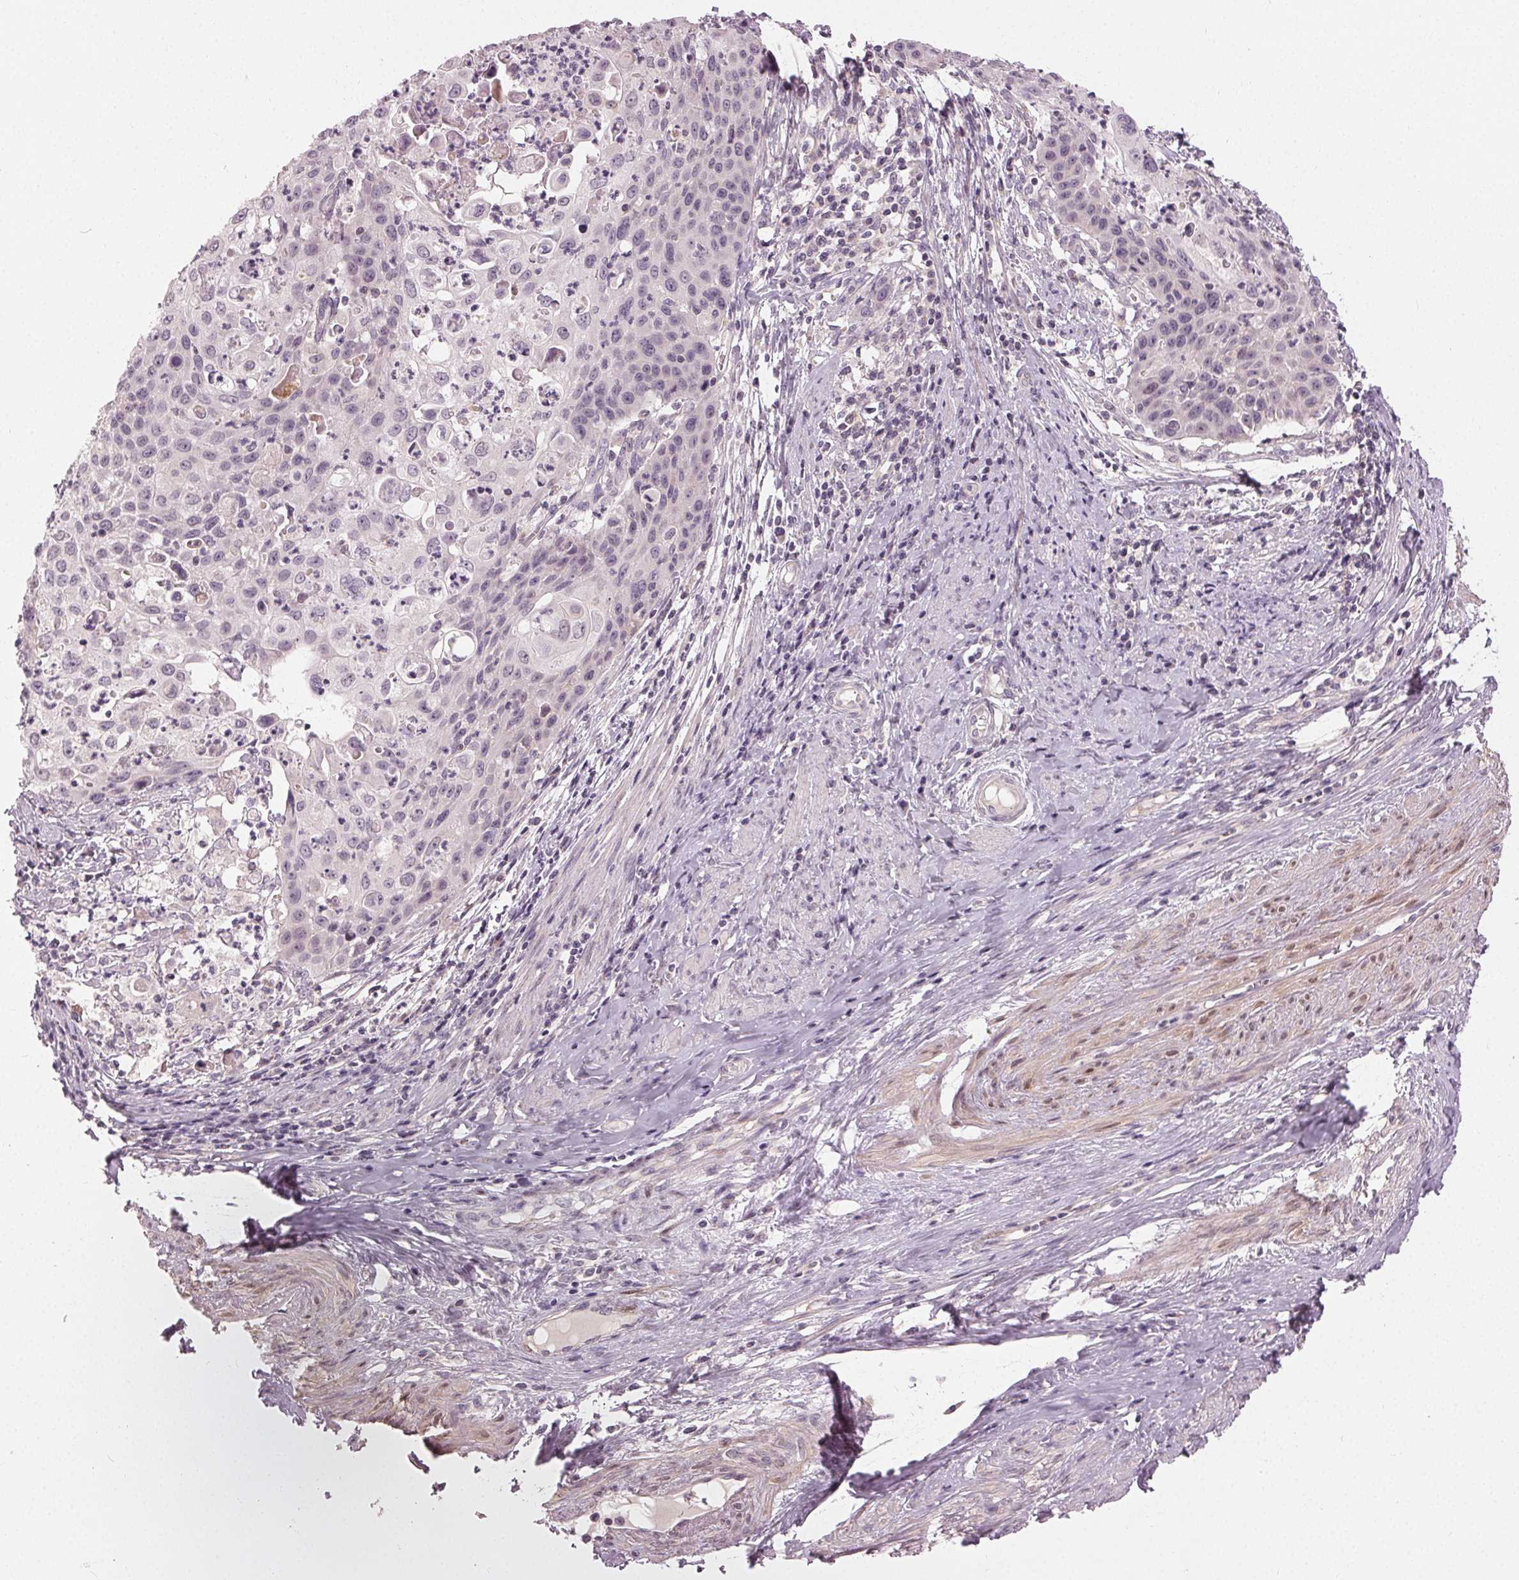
{"staining": {"intensity": "negative", "quantity": "none", "location": "none"}, "tissue": "cervical cancer", "cell_type": "Tumor cells", "image_type": "cancer", "snomed": [{"axis": "morphology", "description": "Squamous cell carcinoma, NOS"}, {"axis": "topography", "description": "Cervix"}], "caption": "Immunohistochemistry (IHC) photomicrograph of neoplastic tissue: human cervical cancer stained with DAB (3,3'-diaminobenzidine) displays no significant protein positivity in tumor cells.", "gene": "ZNF605", "patient": {"sex": "female", "age": 65}}